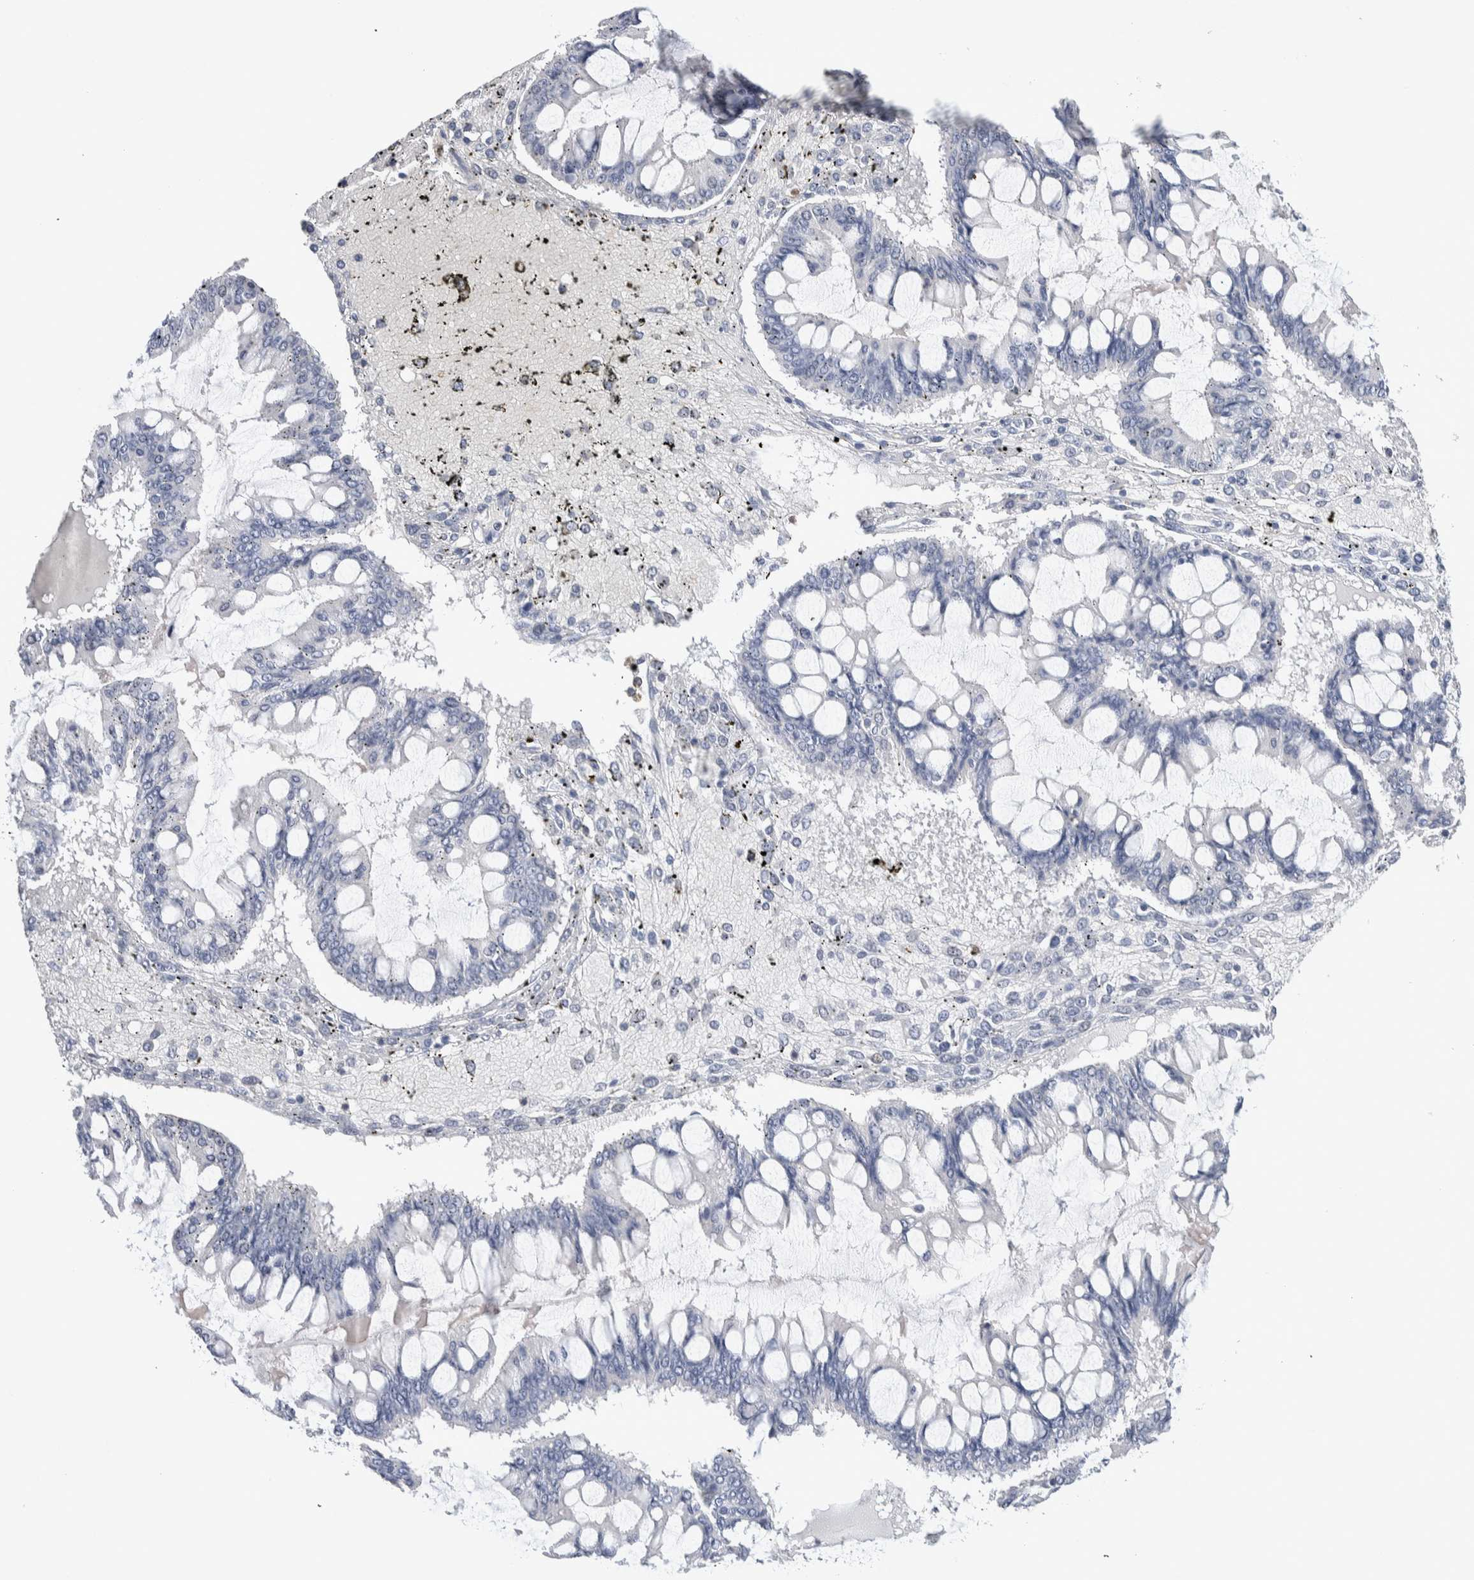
{"staining": {"intensity": "negative", "quantity": "none", "location": "none"}, "tissue": "ovarian cancer", "cell_type": "Tumor cells", "image_type": "cancer", "snomed": [{"axis": "morphology", "description": "Cystadenocarcinoma, mucinous, NOS"}, {"axis": "topography", "description": "Ovary"}], "caption": "The micrograph demonstrates no staining of tumor cells in ovarian cancer (mucinous cystadenocarcinoma).", "gene": "NCF2", "patient": {"sex": "female", "age": 73}}